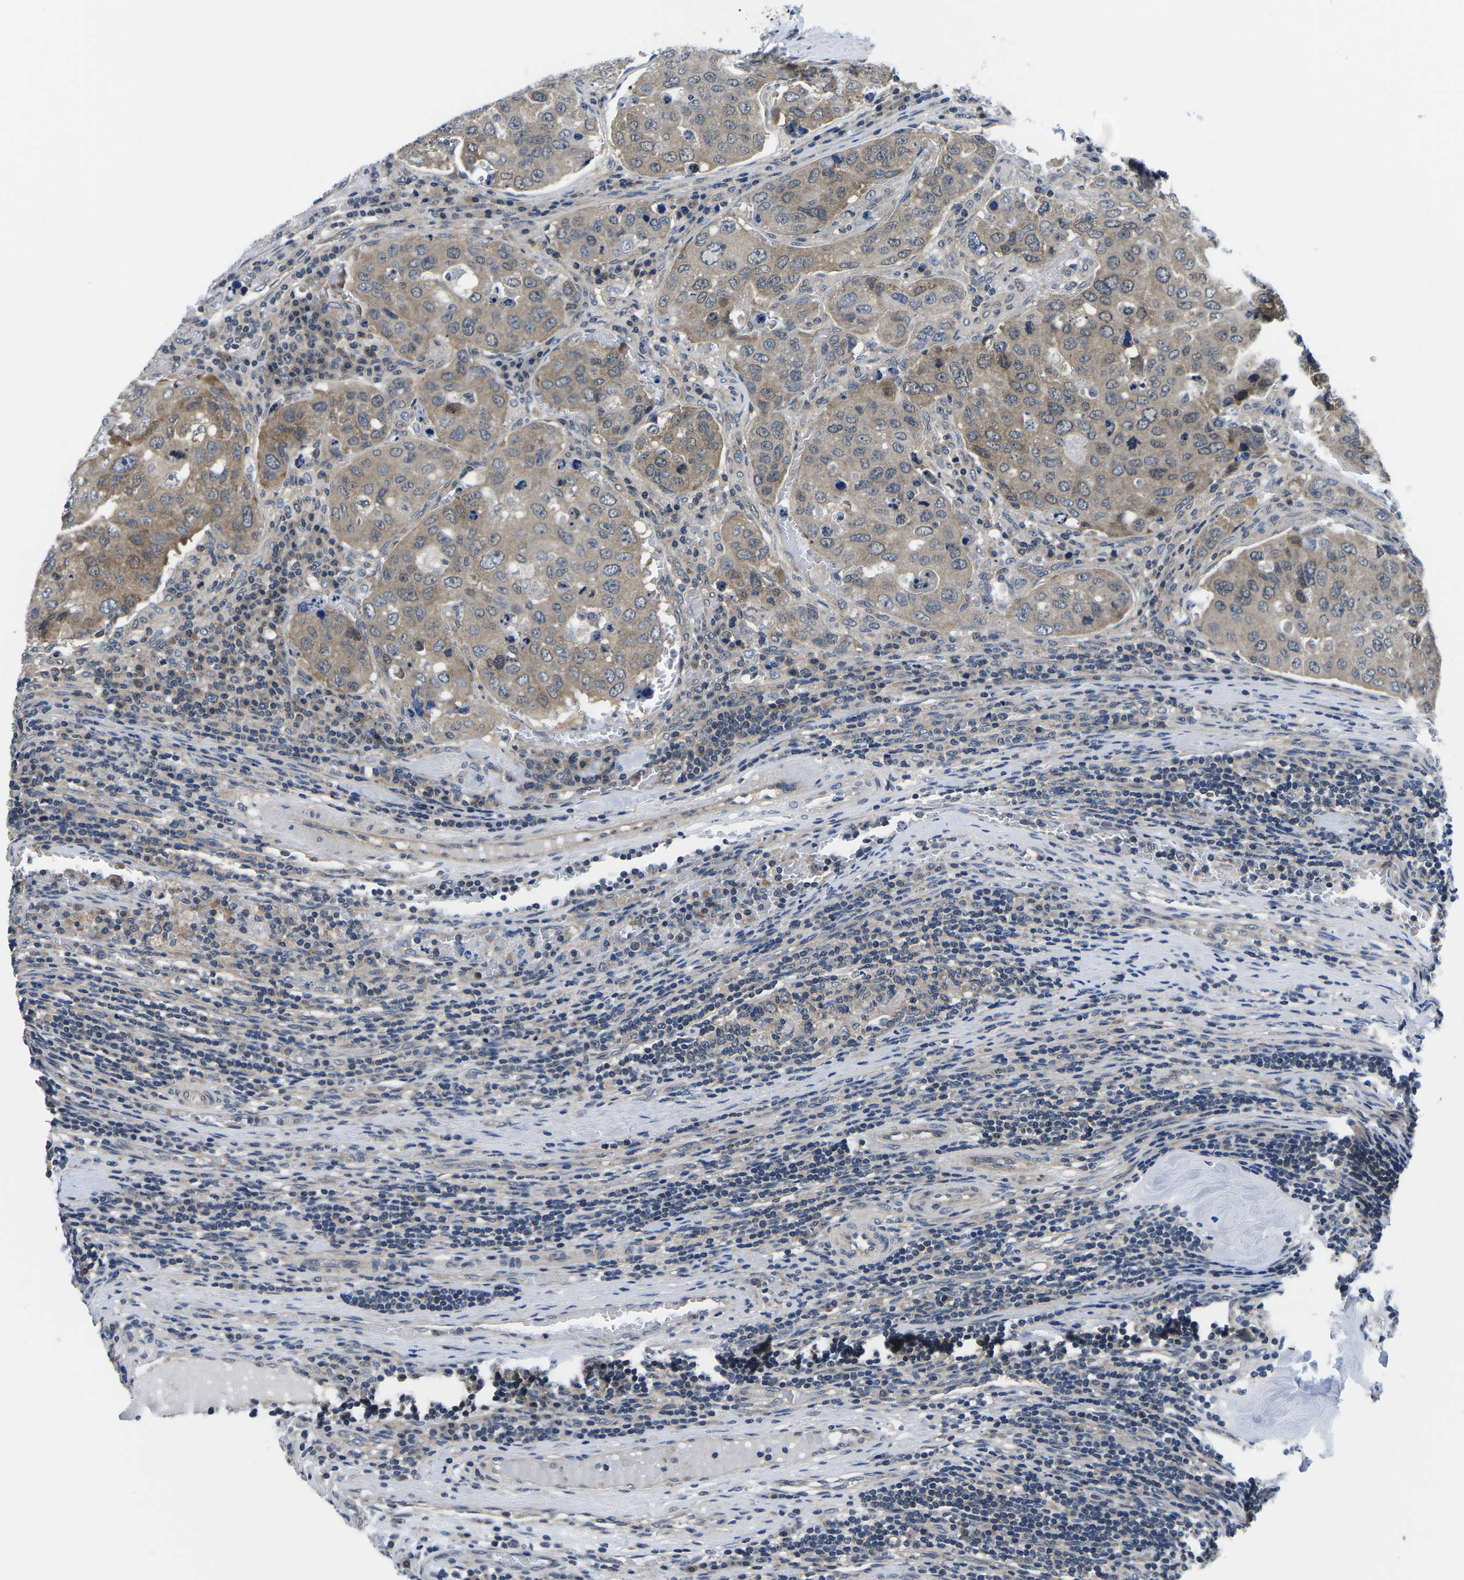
{"staining": {"intensity": "moderate", "quantity": ">75%", "location": "cytoplasmic/membranous"}, "tissue": "urothelial cancer", "cell_type": "Tumor cells", "image_type": "cancer", "snomed": [{"axis": "morphology", "description": "Urothelial carcinoma, High grade"}, {"axis": "topography", "description": "Lymph node"}, {"axis": "topography", "description": "Urinary bladder"}], "caption": "Immunohistochemistry (IHC) histopathology image of neoplastic tissue: urothelial carcinoma (high-grade) stained using IHC exhibits medium levels of moderate protein expression localized specifically in the cytoplasmic/membranous of tumor cells, appearing as a cytoplasmic/membranous brown color.", "gene": "GSK3B", "patient": {"sex": "male", "age": 51}}